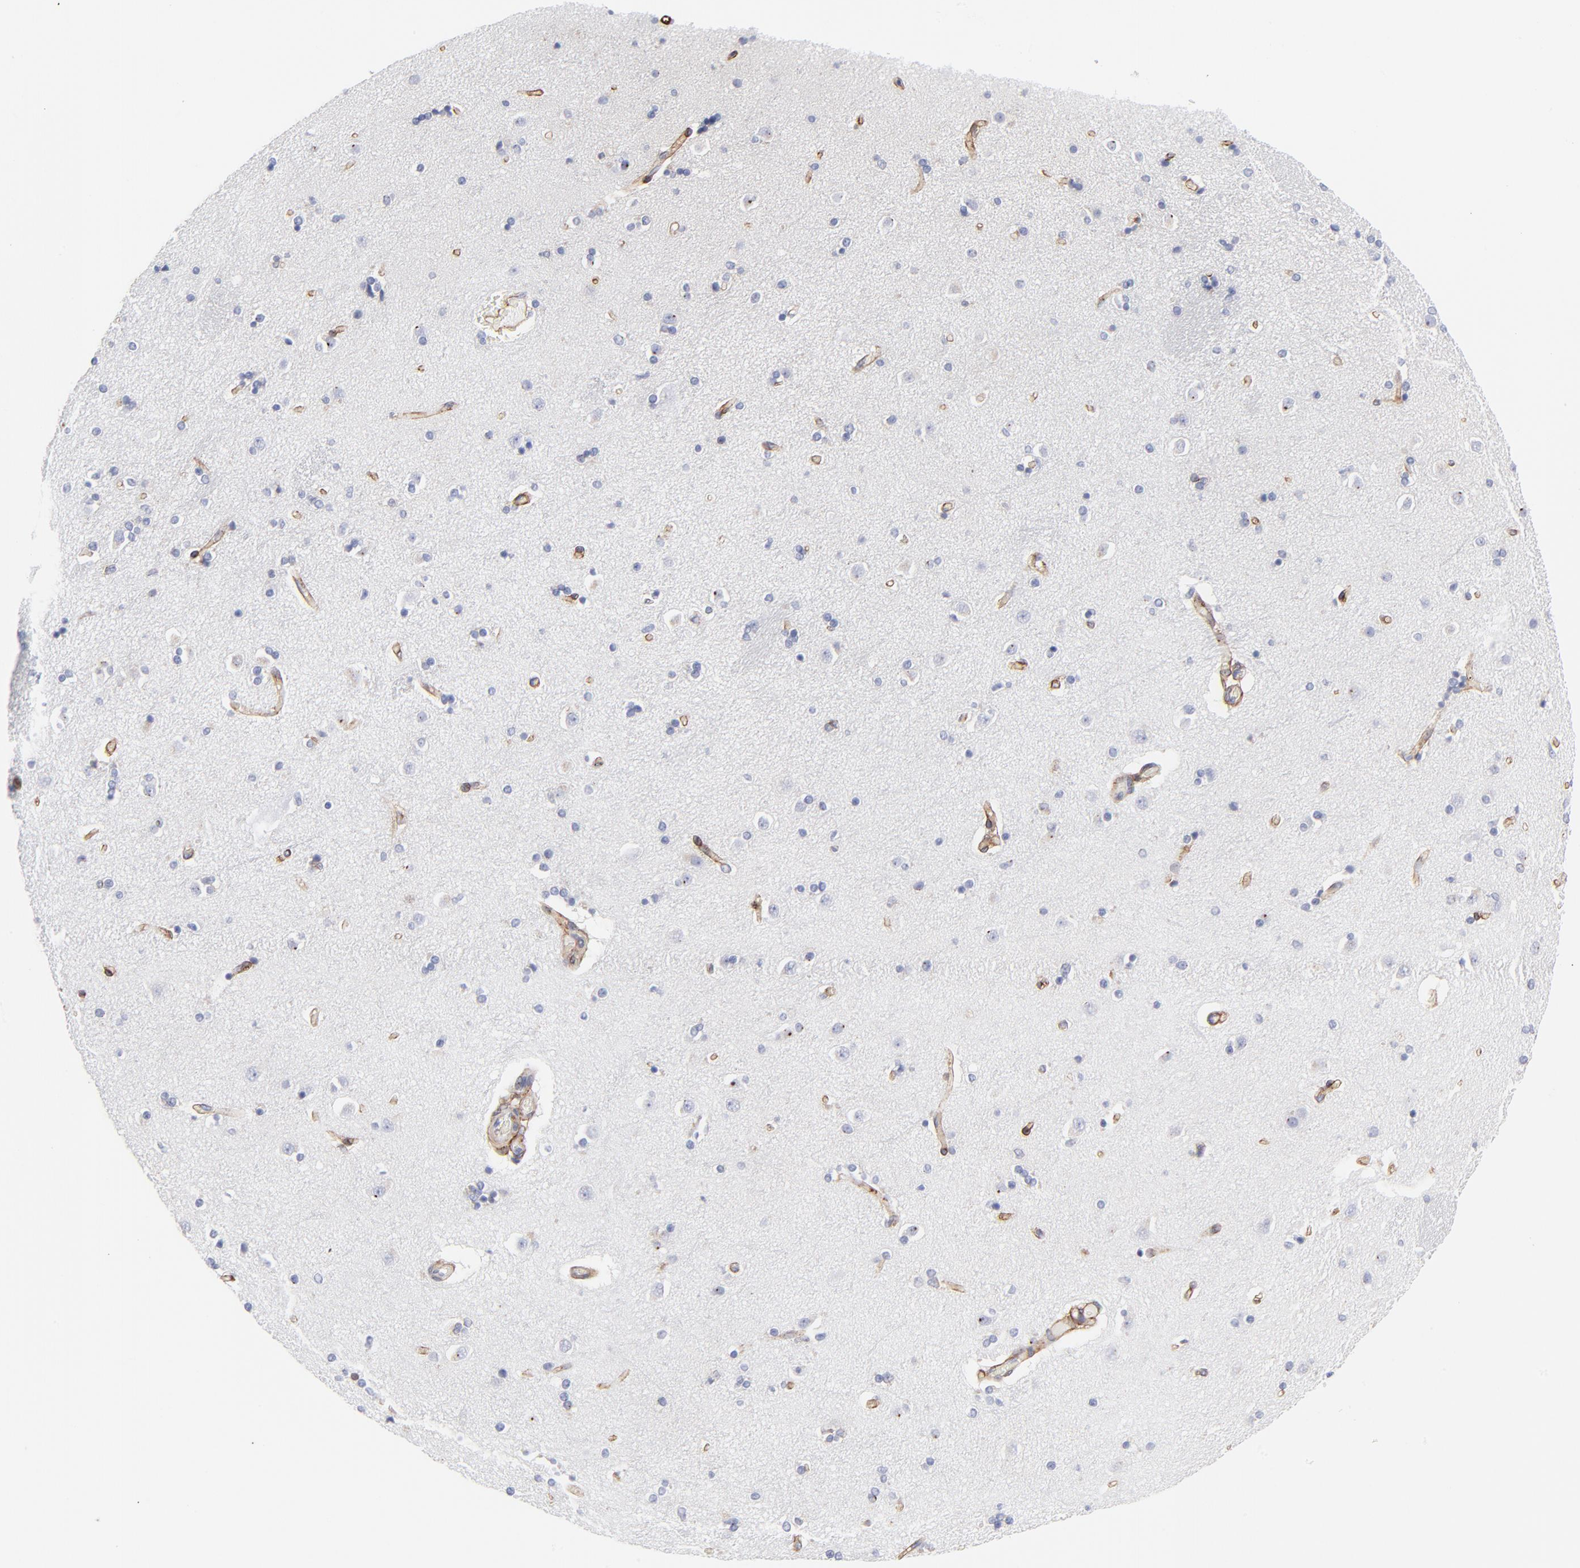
{"staining": {"intensity": "negative", "quantity": "none", "location": "none"}, "tissue": "caudate", "cell_type": "Glial cells", "image_type": "normal", "snomed": [{"axis": "morphology", "description": "Normal tissue, NOS"}, {"axis": "topography", "description": "Lateral ventricle wall"}], "caption": "Immunohistochemistry (IHC) micrograph of benign caudate stained for a protein (brown), which demonstrates no positivity in glial cells.", "gene": "PDGFRB", "patient": {"sex": "female", "age": 54}}